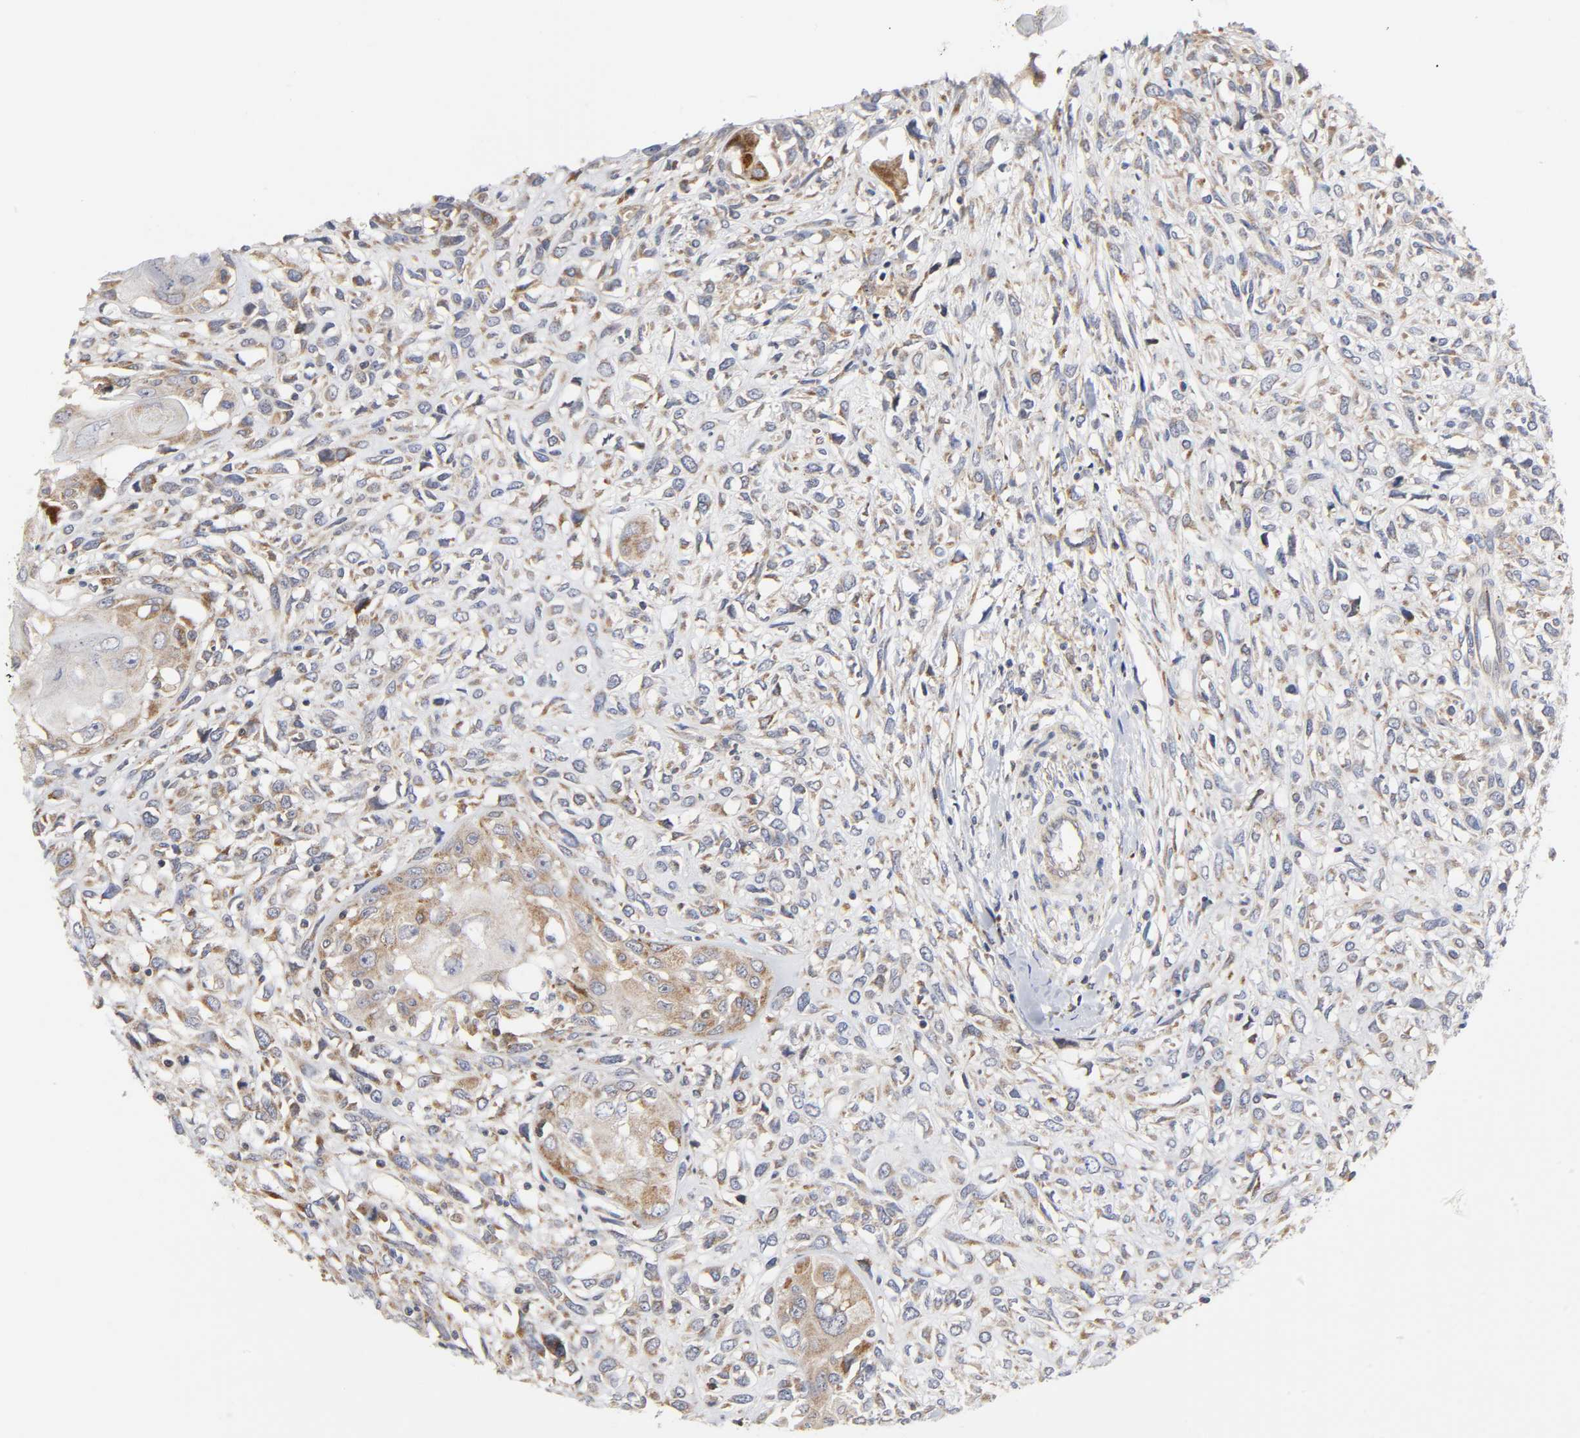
{"staining": {"intensity": "moderate", "quantity": ">75%", "location": "cytoplasmic/membranous"}, "tissue": "head and neck cancer", "cell_type": "Tumor cells", "image_type": "cancer", "snomed": [{"axis": "morphology", "description": "Necrosis, NOS"}, {"axis": "morphology", "description": "Neoplasm, malignant, NOS"}, {"axis": "topography", "description": "Salivary gland"}, {"axis": "topography", "description": "Head-Neck"}], "caption": "About >75% of tumor cells in head and neck cancer (malignant neoplasm) exhibit moderate cytoplasmic/membranous protein positivity as visualized by brown immunohistochemical staining.", "gene": "BAX", "patient": {"sex": "male", "age": 43}}